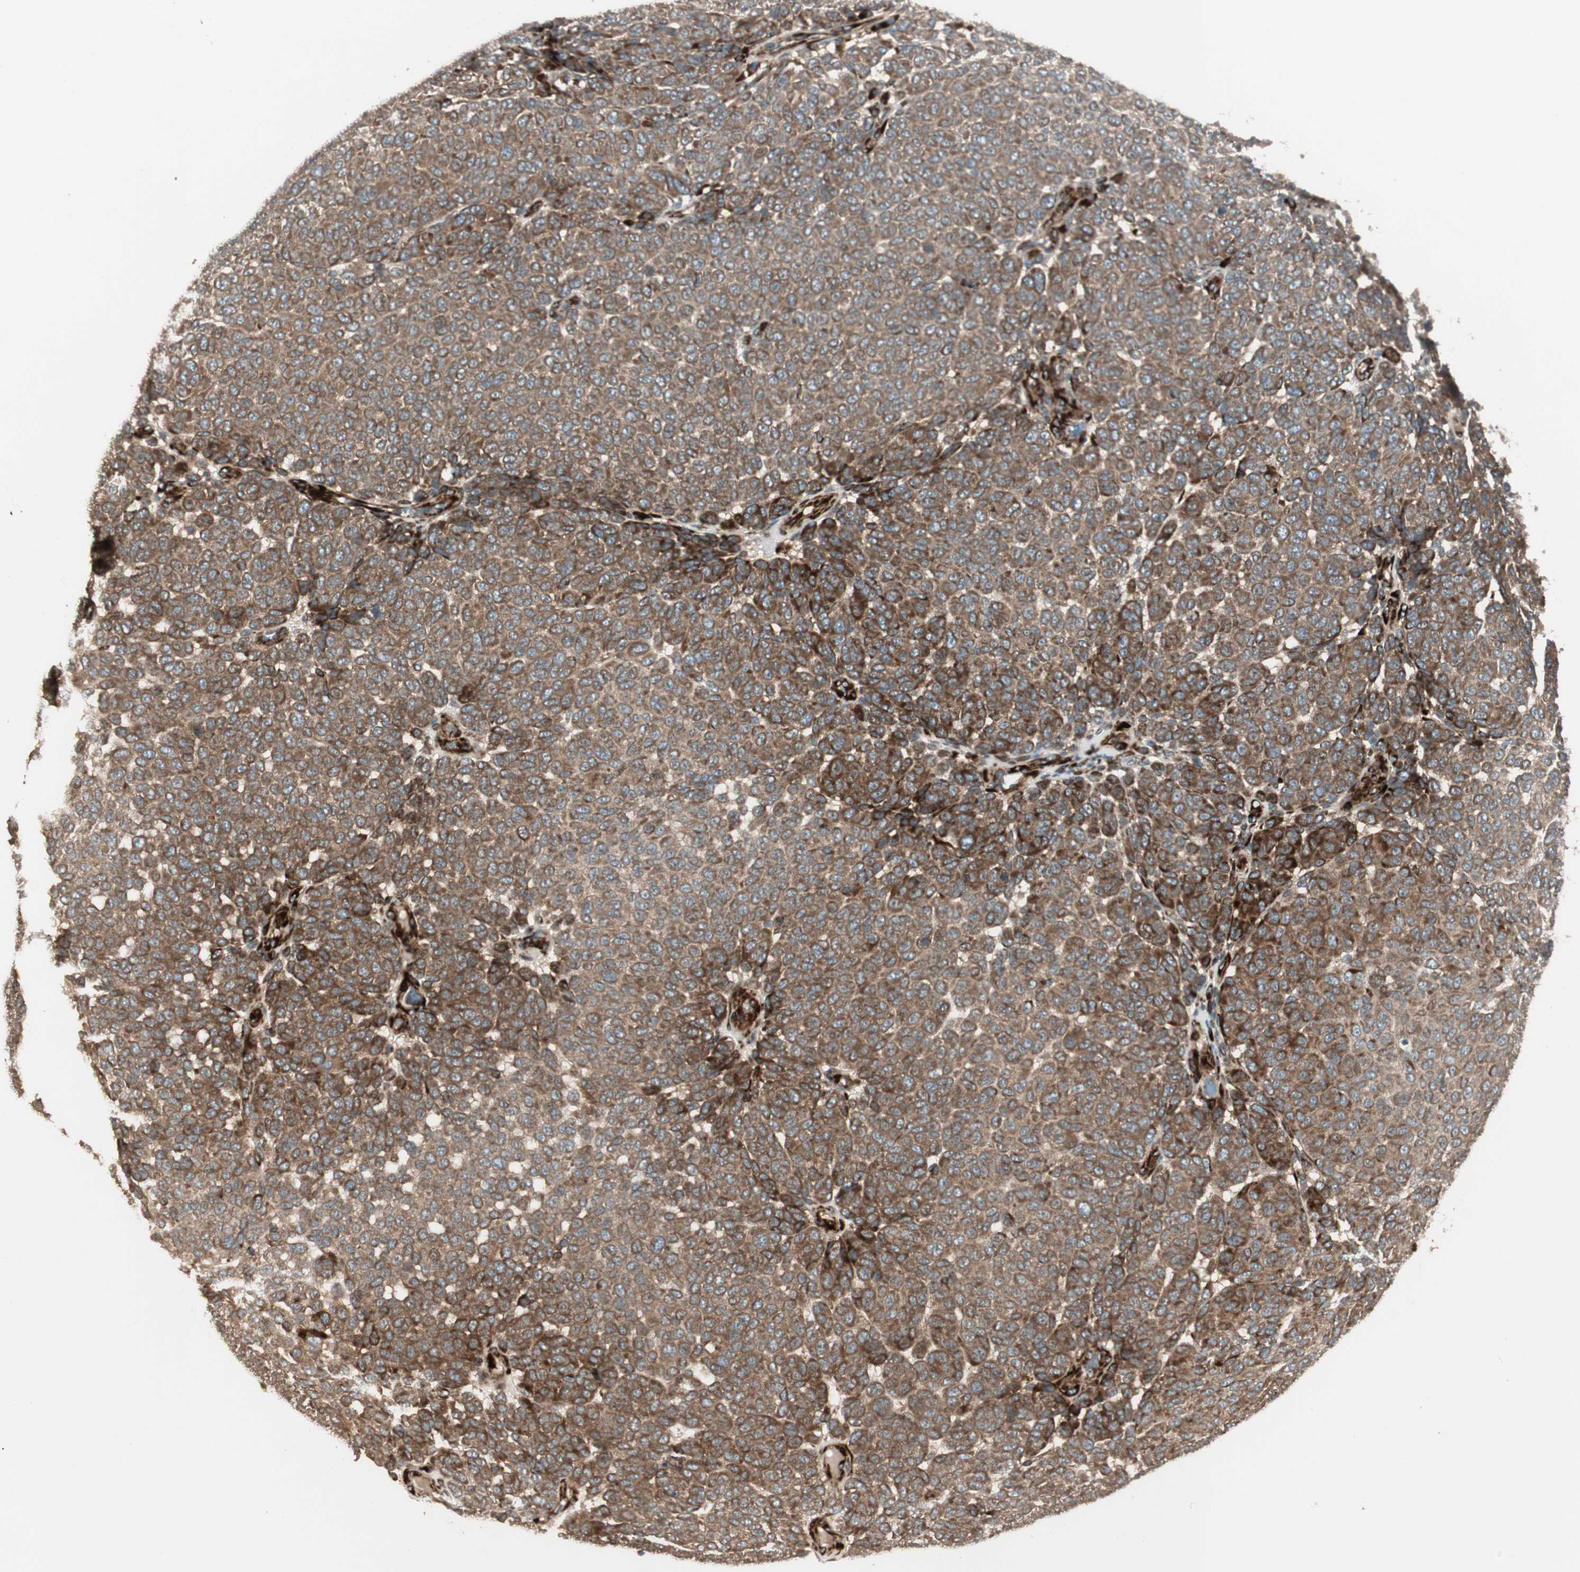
{"staining": {"intensity": "strong", "quantity": ">75%", "location": "cytoplasmic/membranous"}, "tissue": "melanoma", "cell_type": "Tumor cells", "image_type": "cancer", "snomed": [{"axis": "morphology", "description": "Malignant melanoma, NOS"}, {"axis": "topography", "description": "Skin"}], "caption": "Immunohistochemistry of malignant melanoma shows high levels of strong cytoplasmic/membranous positivity in about >75% of tumor cells.", "gene": "PPP2R5E", "patient": {"sex": "male", "age": 59}}